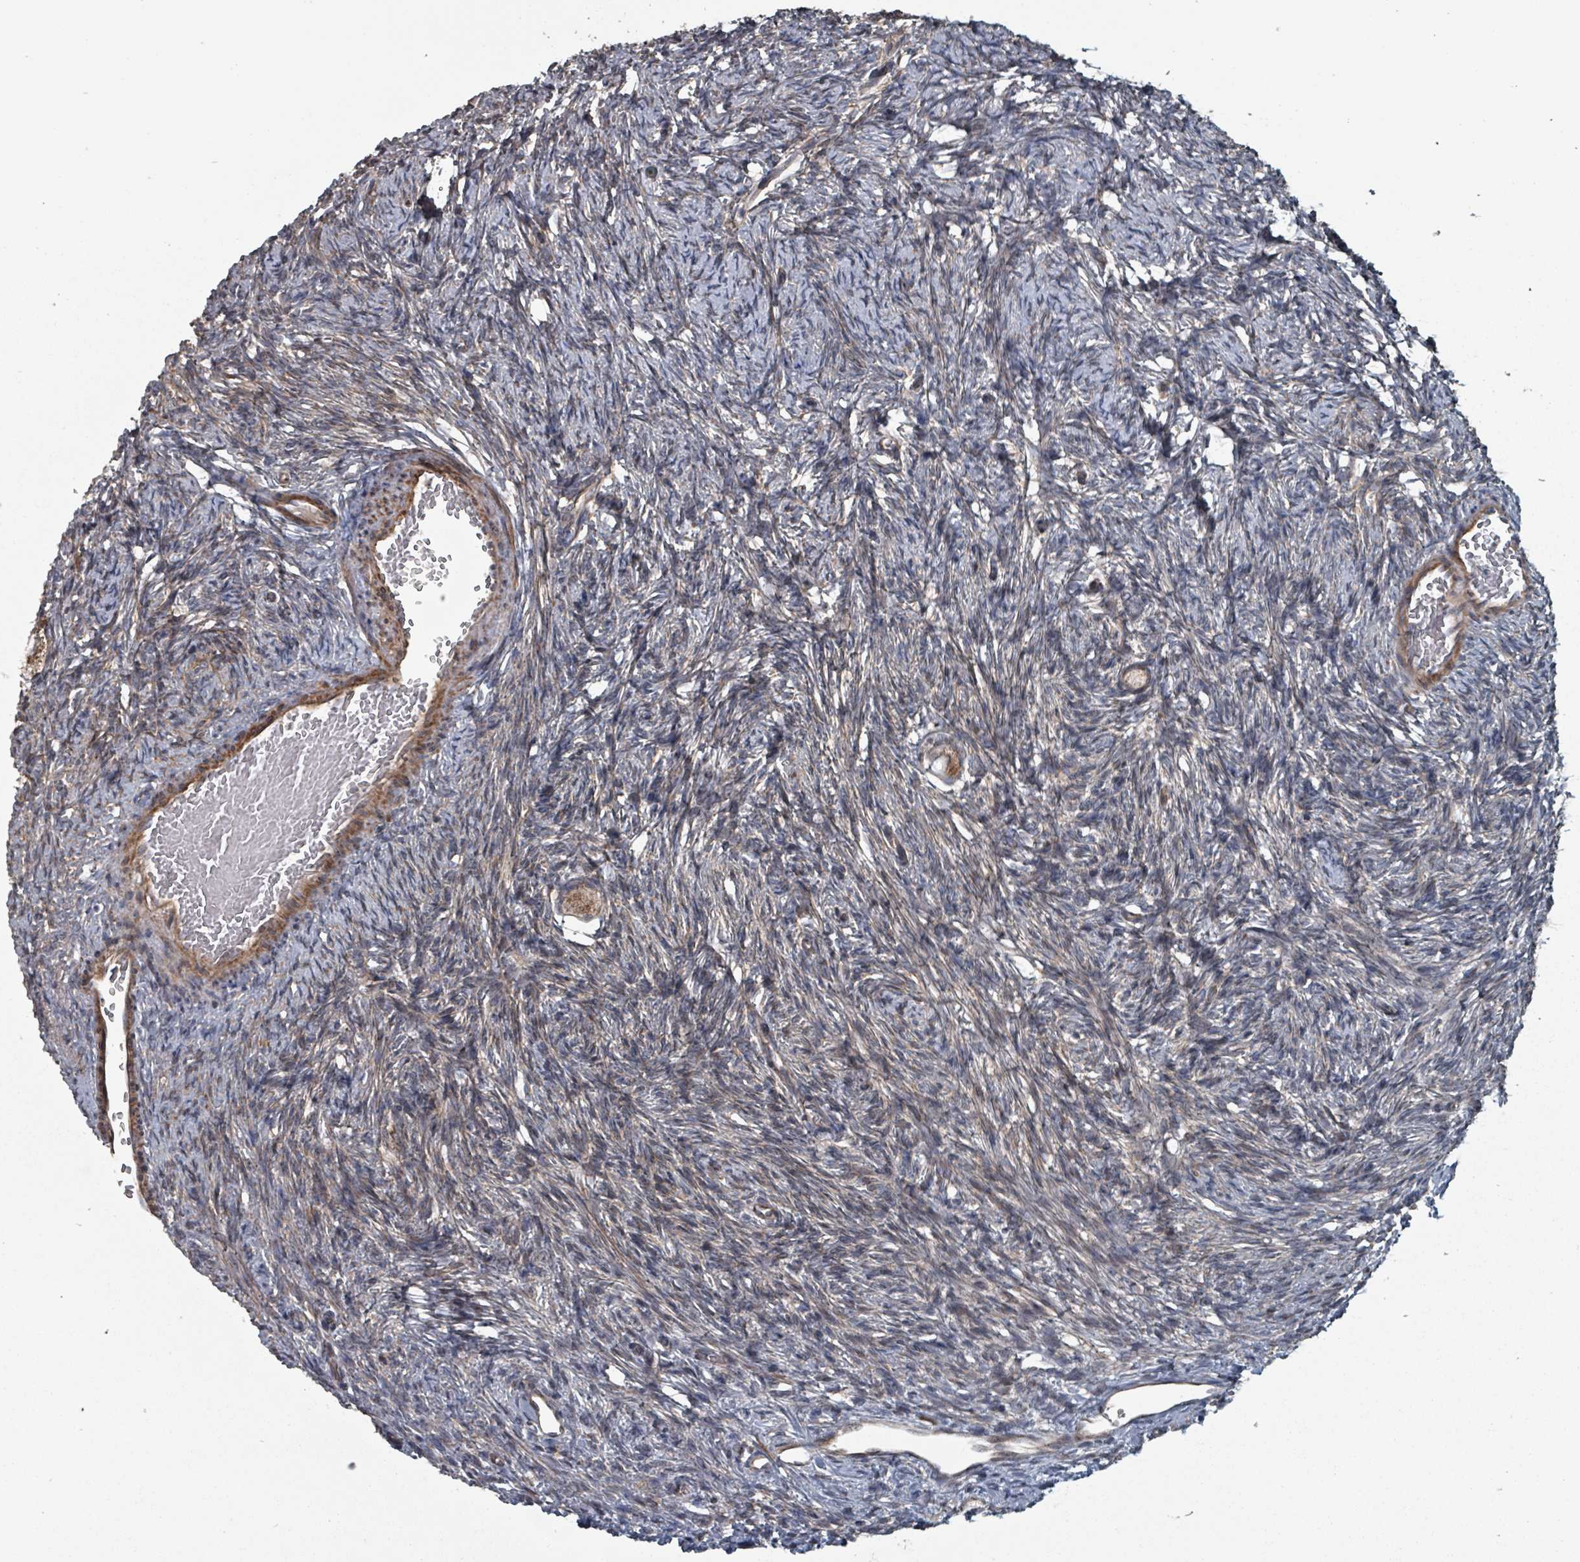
{"staining": {"intensity": "moderate", "quantity": ">75%", "location": "cytoplasmic/membranous"}, "tissue": "ovary", "cell_type": "Follicle cells", "image_type": "normal", "snomed": [{"axis": "morphology", "description": "Normal tissue, NOS"}, {"axis": "topography", "description": "Ovary"}], "caption": "Immunohistochemical staining of benign human ovary reveals >75% levels of moderate cytoplasmic/membranous protein positivity in approximately >75% of follicle cells.", "gene": "MRPL4", "patient": {"sex": "female", "age": 33}}